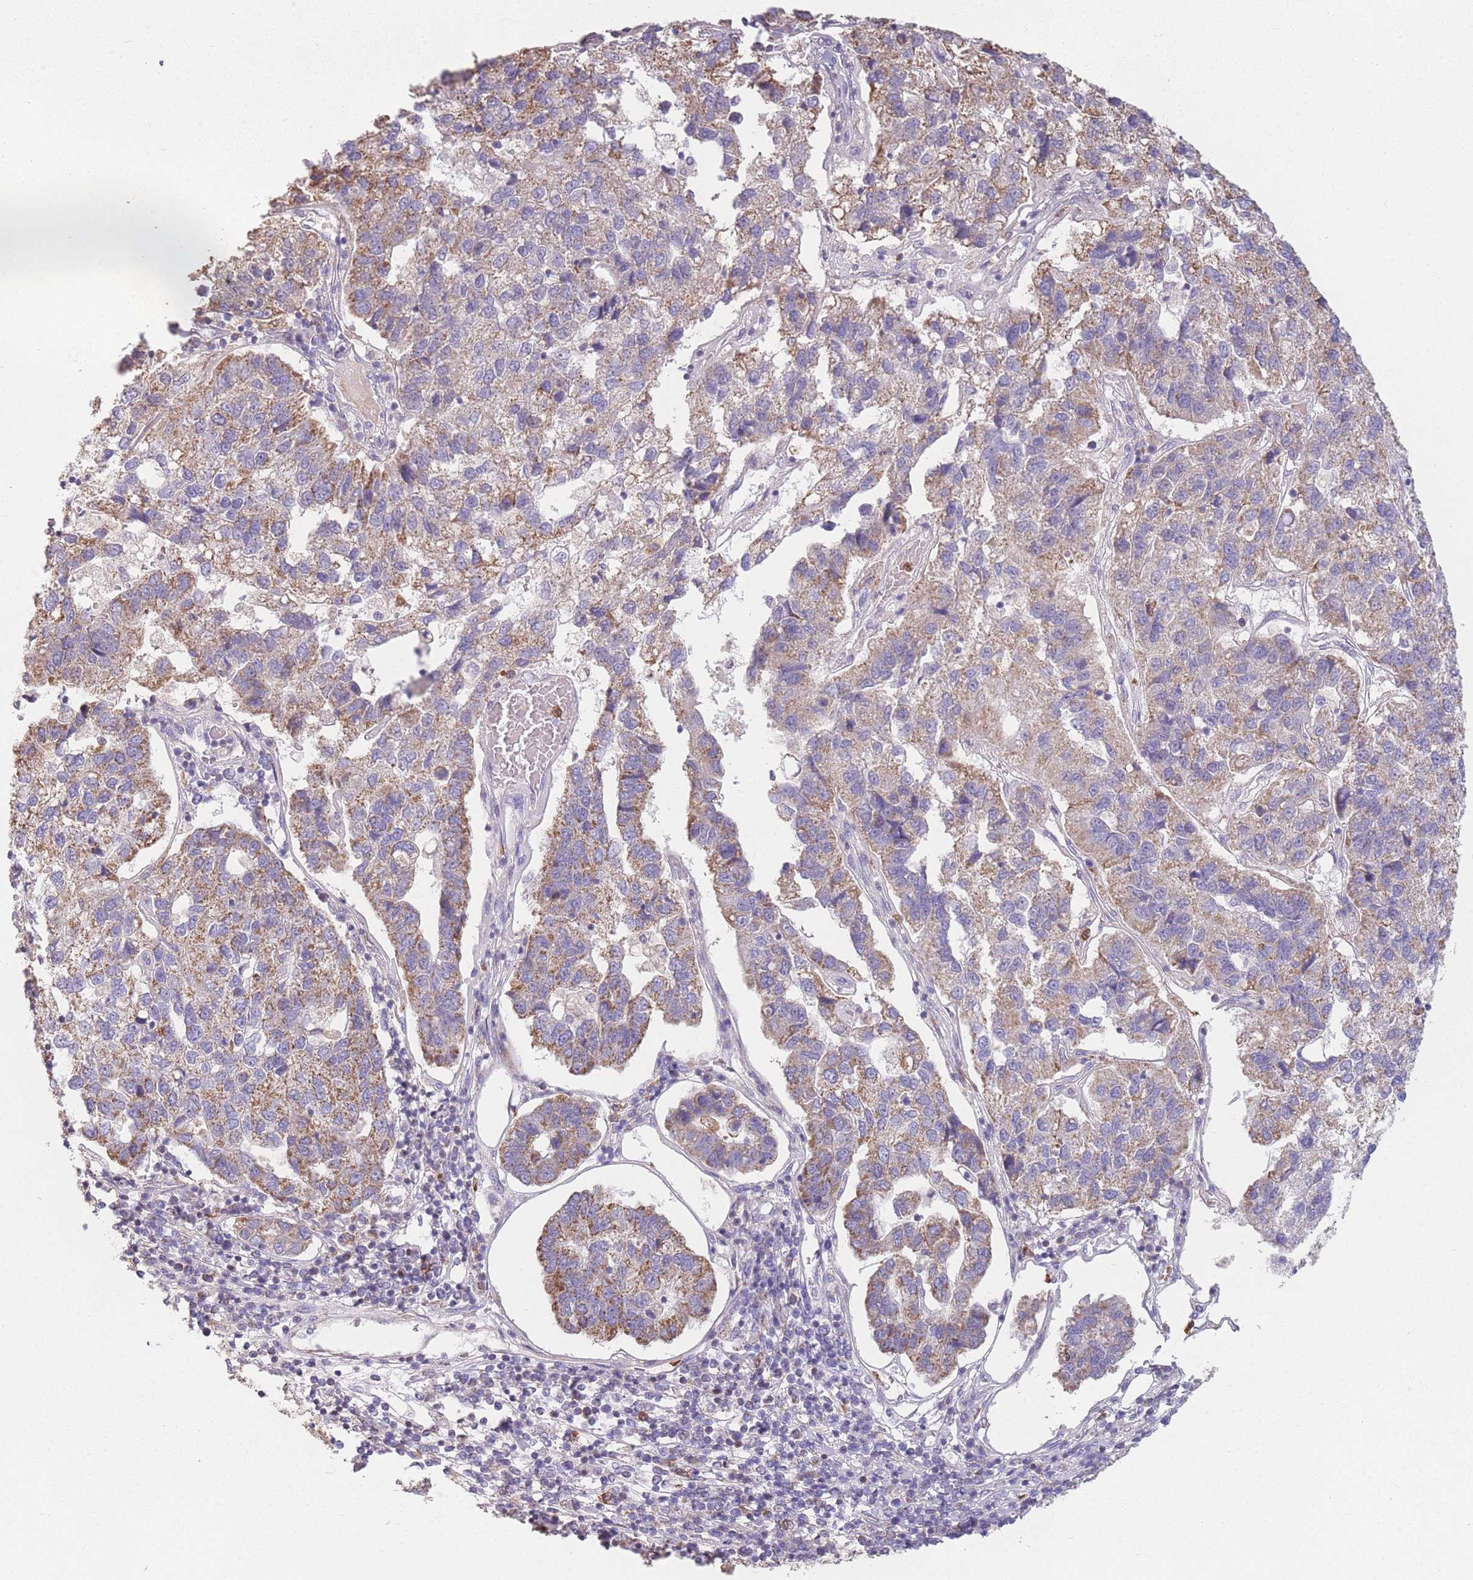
{"staining": {"intensity": "moderate", "quantity": "25%-75%", "location": "cytoplasmic/membranous"}, "tissue": "pancreatic cancer", "cell_type": "Tumor cells", "image_type": "cancer", "snomed": [{"axis": "morphology", "description": "Adenocarcinoma, NOS"}, {"axis": "topography", "description": "Pancreas"}], "caption": "Immunohistochemical staining of human pancreatic adenocarcinoma shows moderate cytoplasmic/membranous protein positivity in approximately 25%-75% of tumor cells. (DAB IHC, brown staining for protein, blue staining for nuclei).", "gene": "PRAM1", "patient": {"sex": "female", "age": 61}}